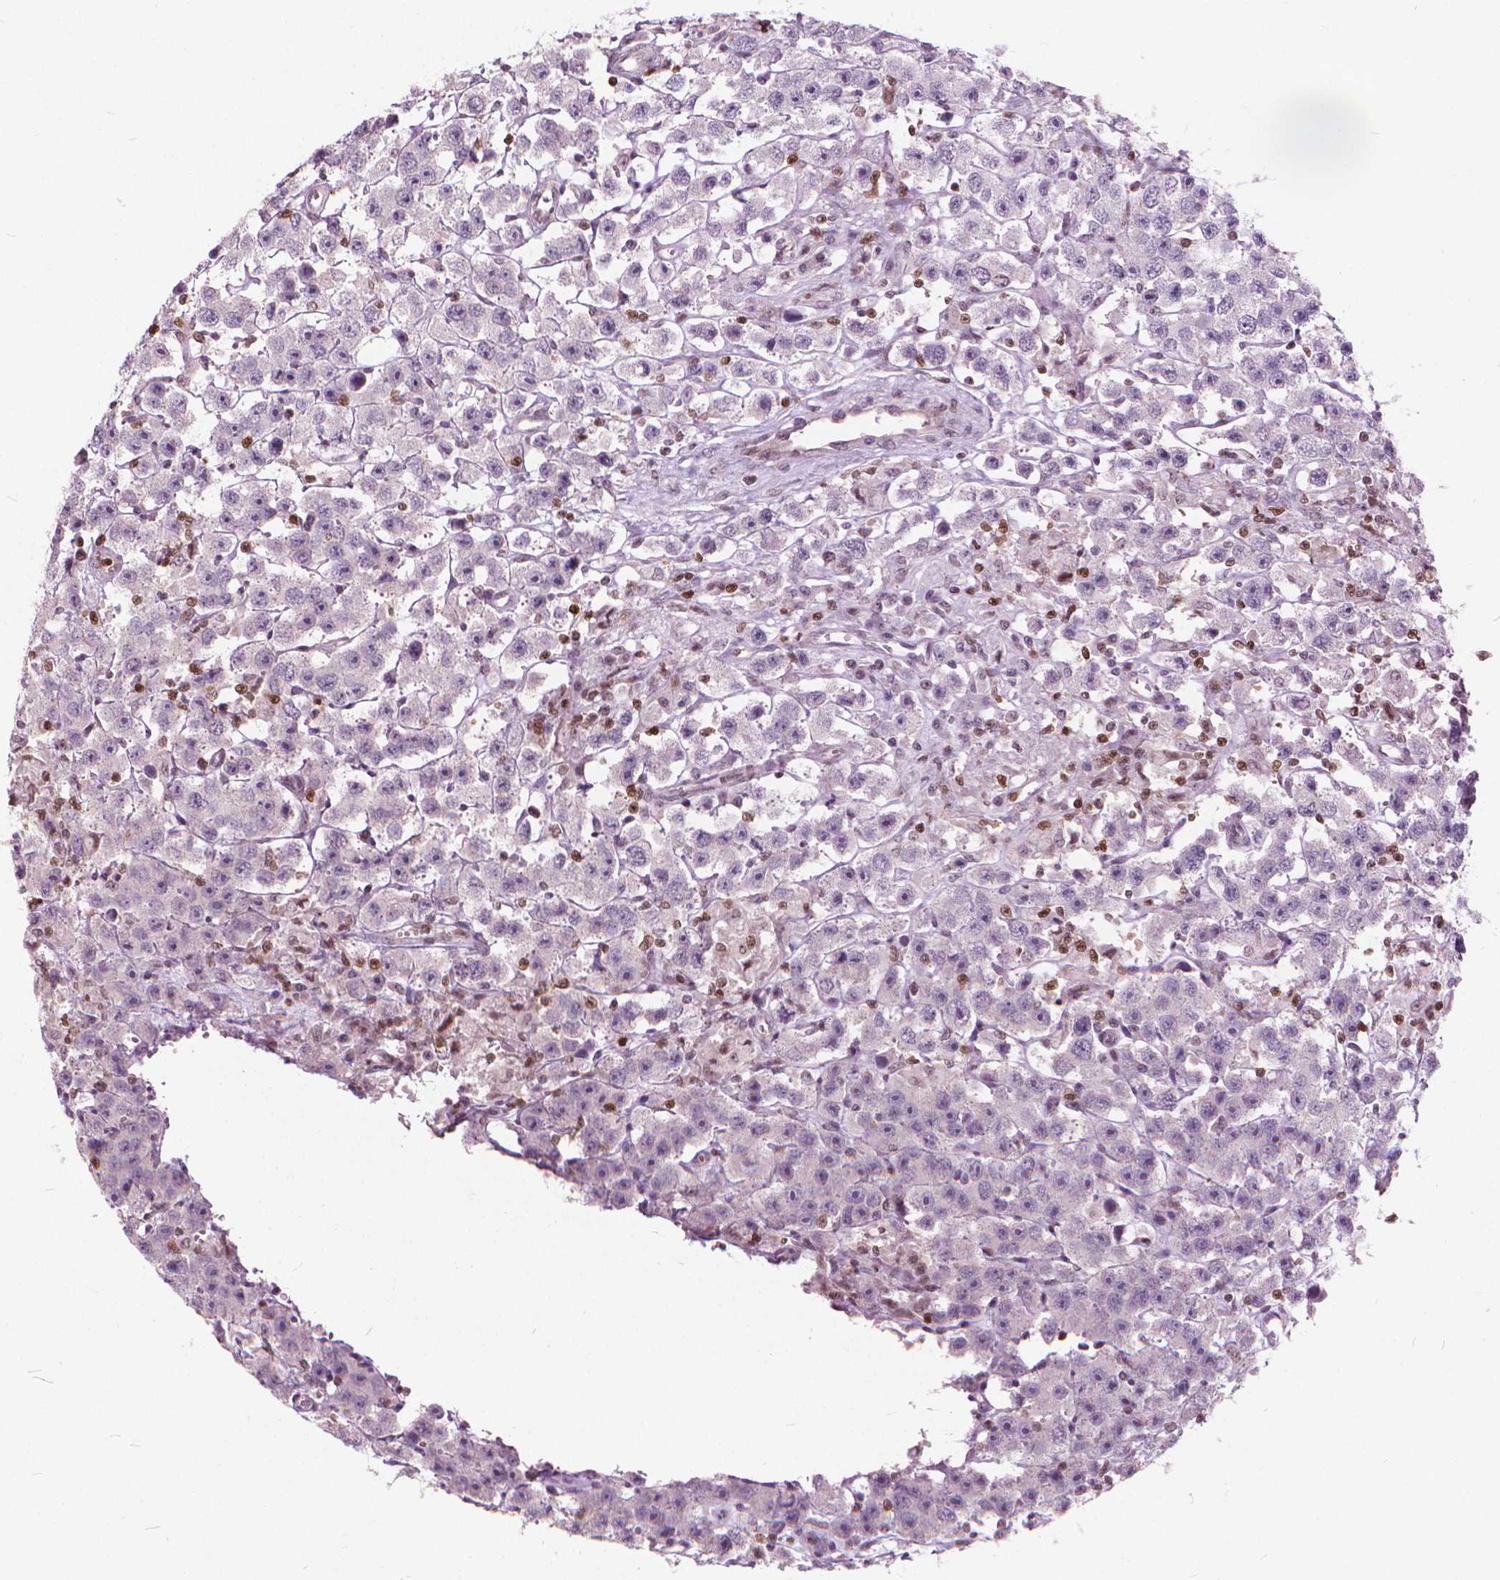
{"staining": {"intensity": "negative", "quantity": "none", "location": "none"}, "tissue": "testis cancer", "cell_type": "Tumor cells", "image_type": "cancer", "snomed": [{"axis": "morphology", "description": "Seminoma, NOS"}, {"axis": "topography", "description": "Testis"}], "caption": "Immunohistochemistry of human testis cancer displays no staining in tumor cells.", "gene": "STAT5B", "patient": {"sex": "male", "age": 45}}